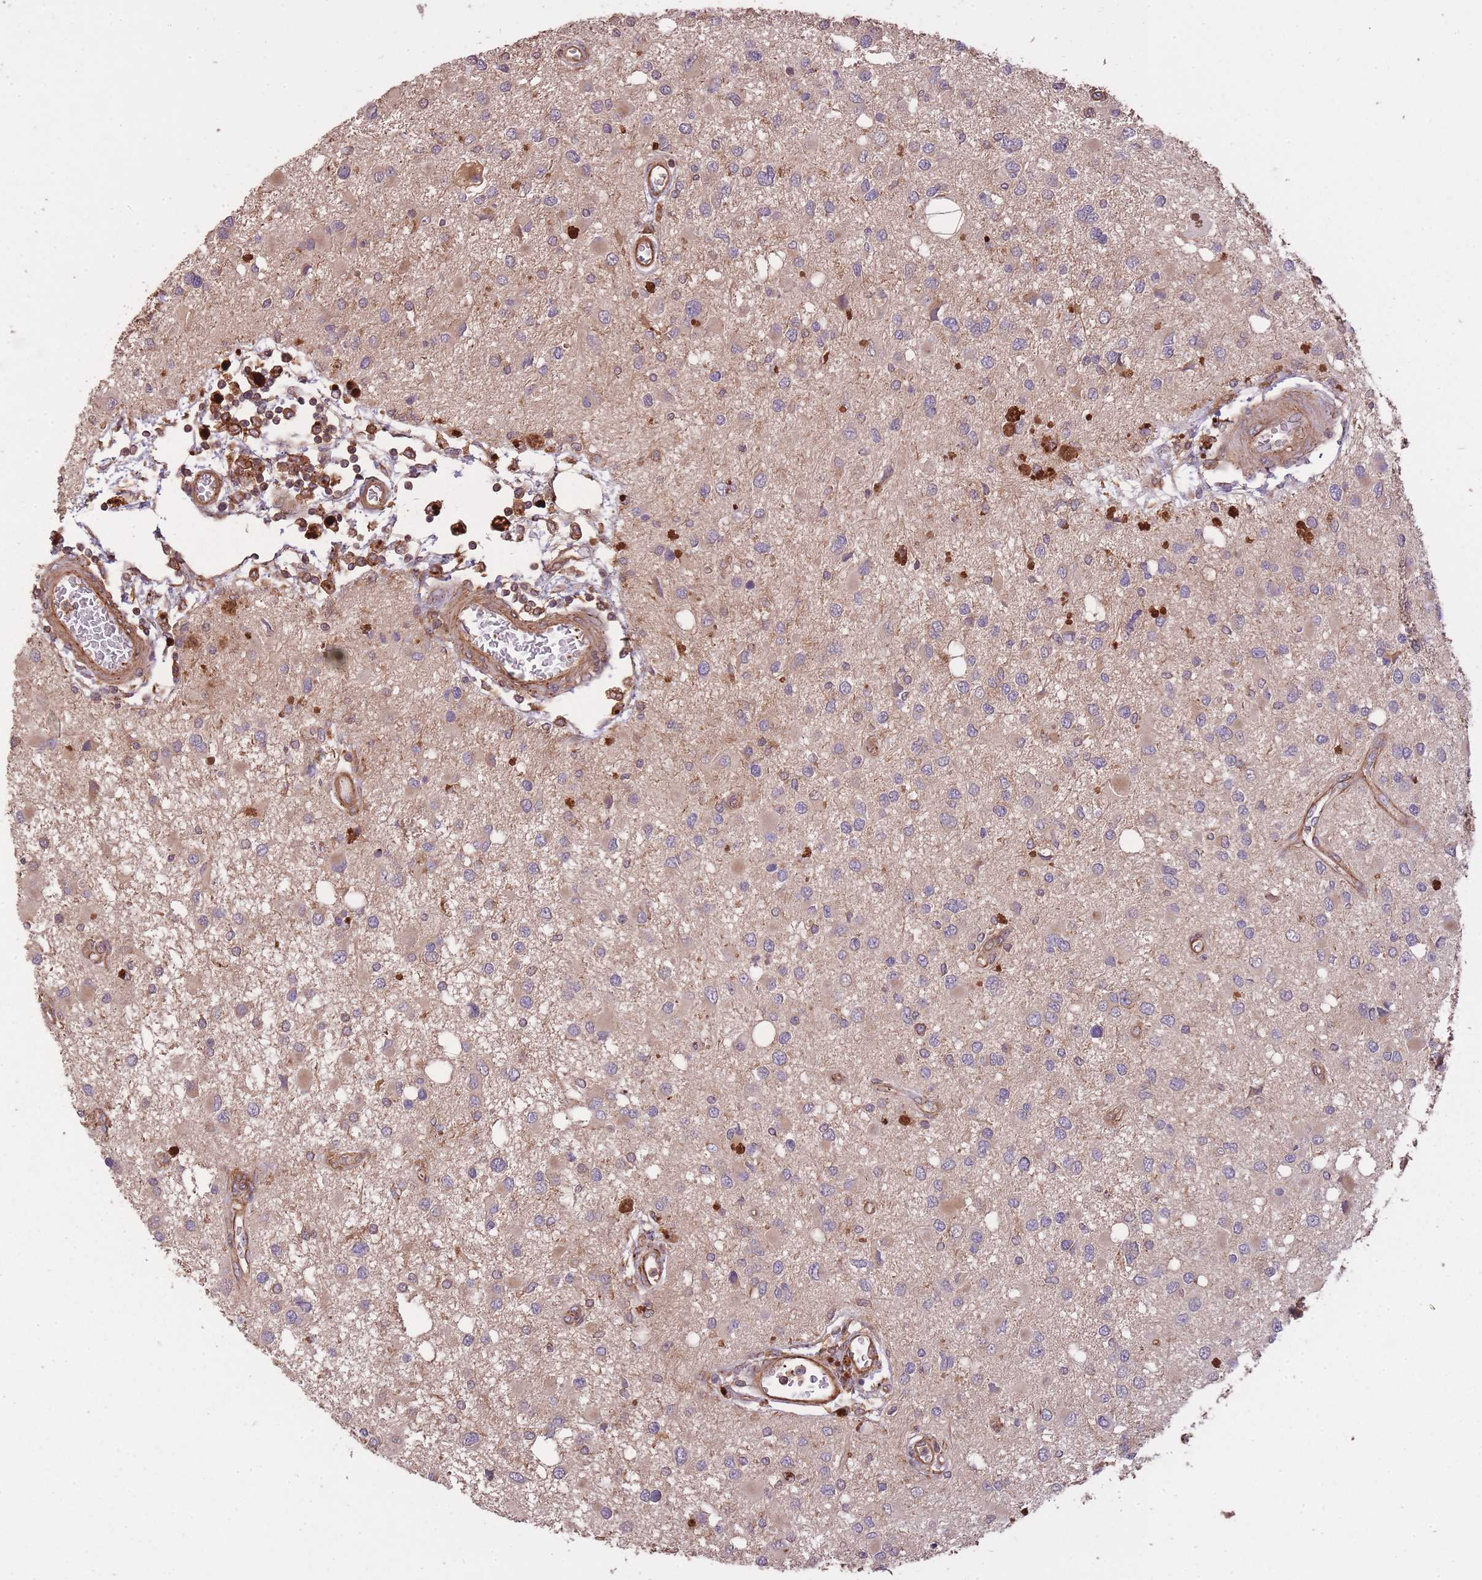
{"staining": {"intensity": "negative", "quantity": "none", "location": "none"}, "tissue": "glioma", "cell_type": "Tumor cells", "image_type": "cancer", "snomed": [{"axis": "morphology", "description": "Glioma, malignant, High grade"}, {"axis": "topography", "description": "Brain"}], "caption": "Immunohistochemistry of malignant glioma (high-grade) displays no positivity in tumor cells.", "gene": "ARMH3", "patient": {"sex": "male", "age": 53}}